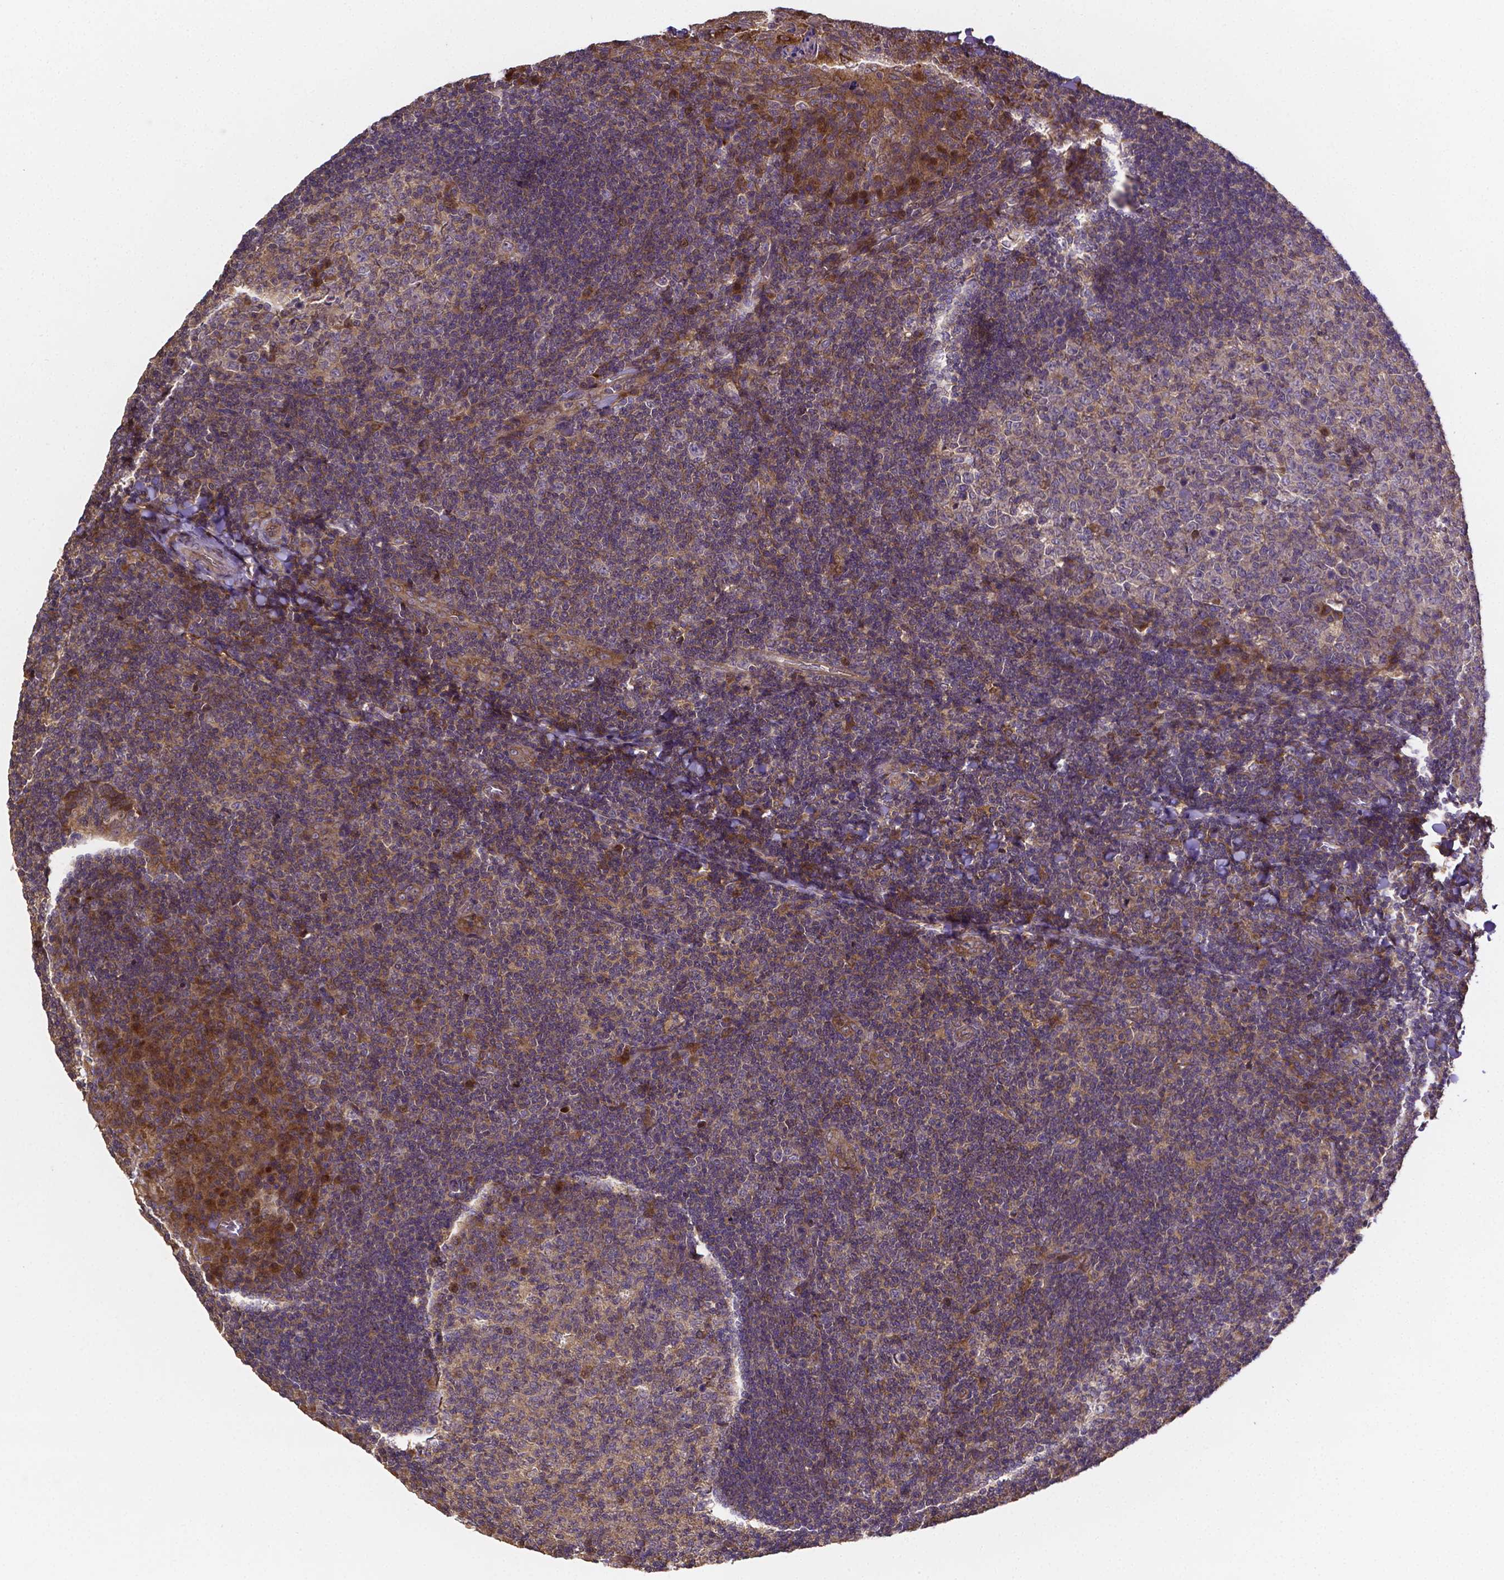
{"staining": {"intensity": "negative", "quantity": "none", "location": "none"}, "tissue": "tonsil", "cell_type": "Germinal center cells", "image_type": "normal", "snomed": [{"axis": "morphology", "description": "Normal tissue, NOS"}, {"axis": "topography", "description": "Tonsil"}], "caption": "IHC photomicrograph of normal tonsil stained for a protein (brown), which reveals no expression in germinal center cells.", "gene": "RNF123", "patient": {"sex": "male", "age": 17}}